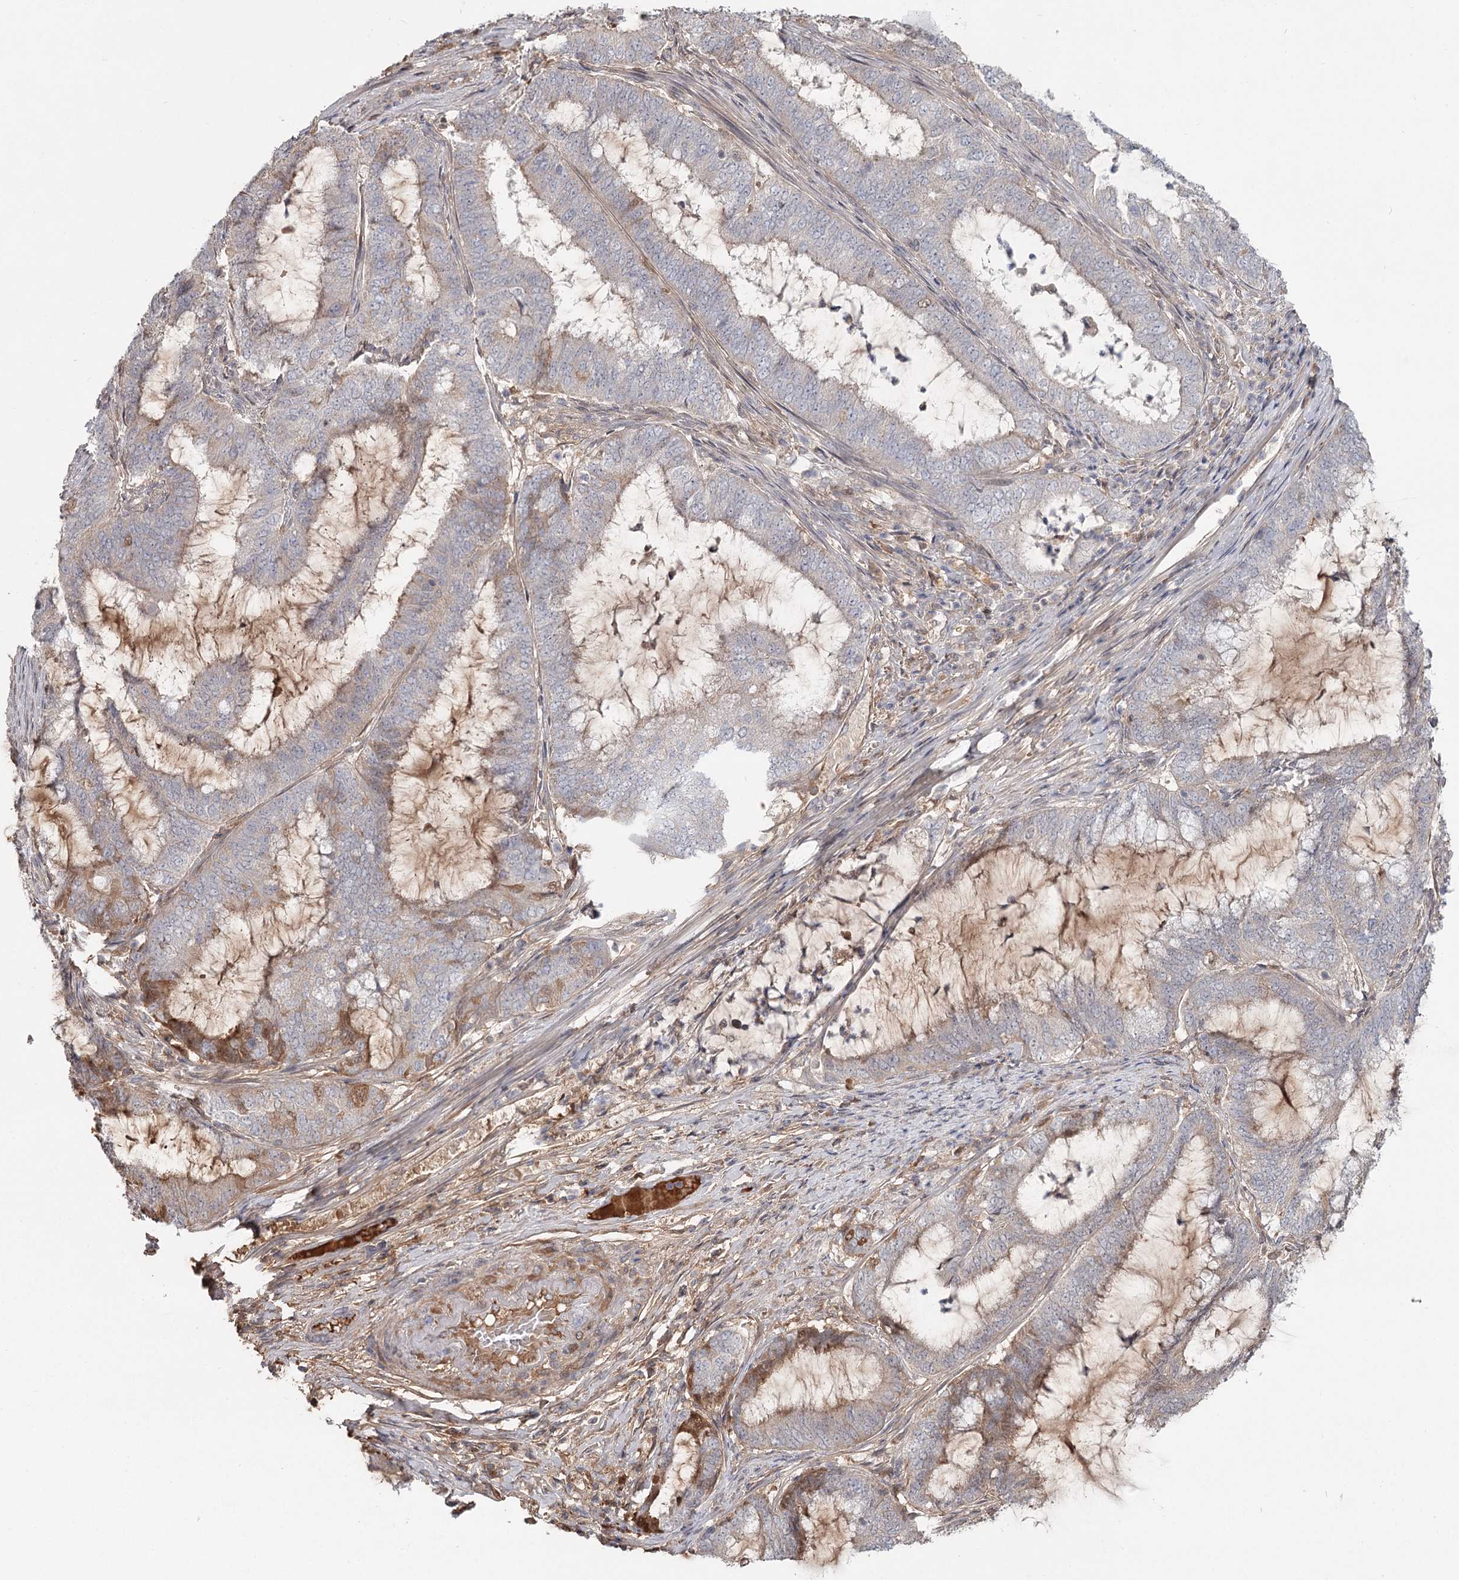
{"staining": {"intensity": "moderate", "quantity": "<25%", "location": "cytoplasmic/membranous"}, "tissue": "endometrial cancer", "cell_type": "Tumor cells", "image_type": "cancer", "snomed": [{"axis": "morphology", "description": "Adenocarcinoma, NOS"}, {"axis": "topography", "description": "Endometrium"}], "caption": "IHC image of neoplastic tissue: endometrial cancer (adenocarcinoma) stained using immunohistochemistry (IHC) exhibits low levels of moderate protein expression localized specifically in the cytoplasmic/membranous of tumor cells, appearing as a cytoplasmic/membranous brown color.", "gene": "DHRS9", "patient": {"sex": "female", "age": 51}}